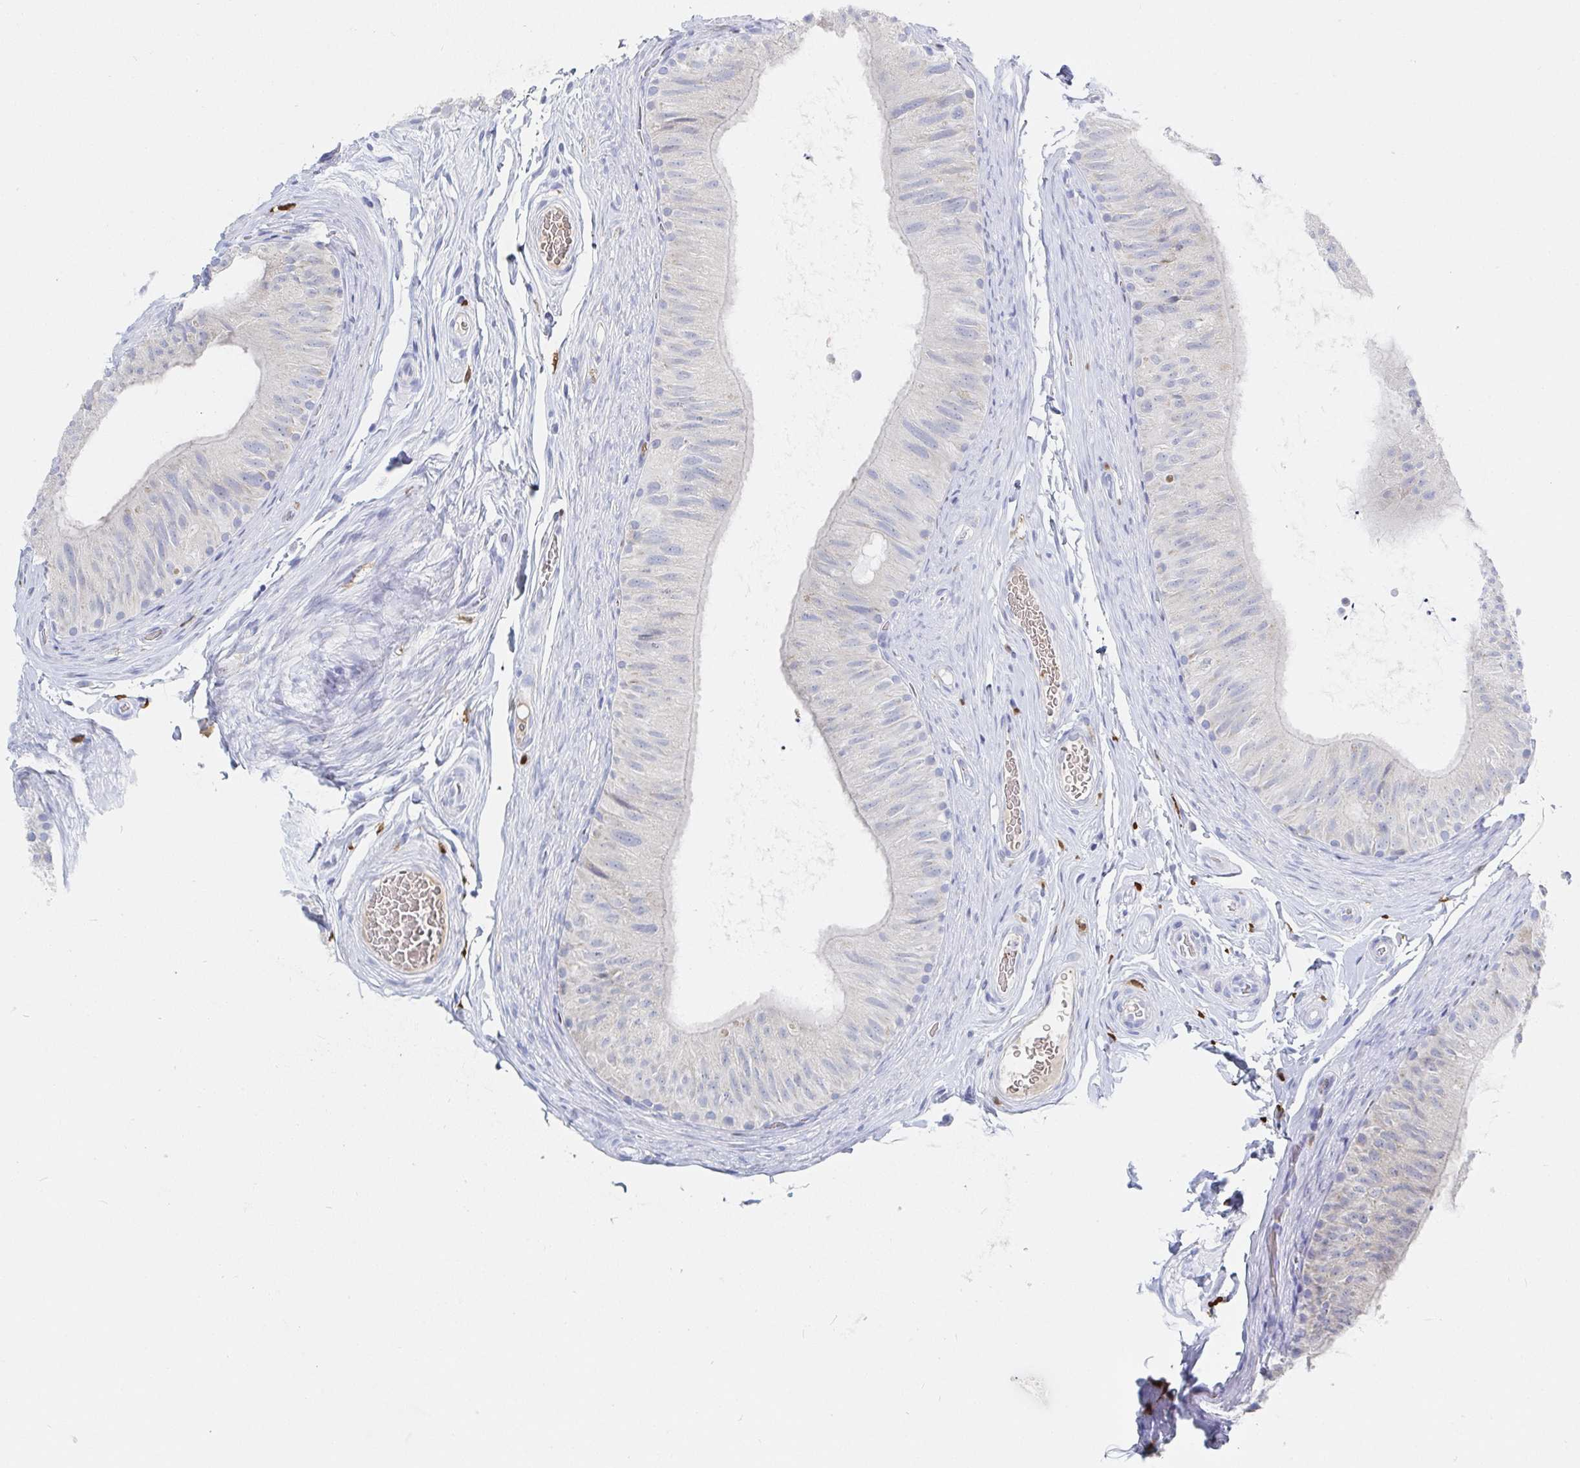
{"staining": {"intensity": "weak", "quantity": "<25%", "location": "cytoplasmic/membranous"}, "tissue": "epididymis", "cell_type": "Glandular cells", "image_type": "normal", "snomed": [{"axis": "morphology", "description": "Normal tissue, NOS"}, {"axis": "topography", "description": "Epididymis, spermatic cord, NOS"}, {"axis": "topography", "description": "Epididymis"}], "caption": "High power microscopy image of an IHC micrograph of normal epididymis, revealing no significant staining in glandular cells. The staining was performed using DAB to visualize the protein expression in brown, while the nuclei were stained in blue with hematoxylin (Magnification: 20x).", "gene": "OR2A1", "patient": {"sex": "male", "age": 31}}